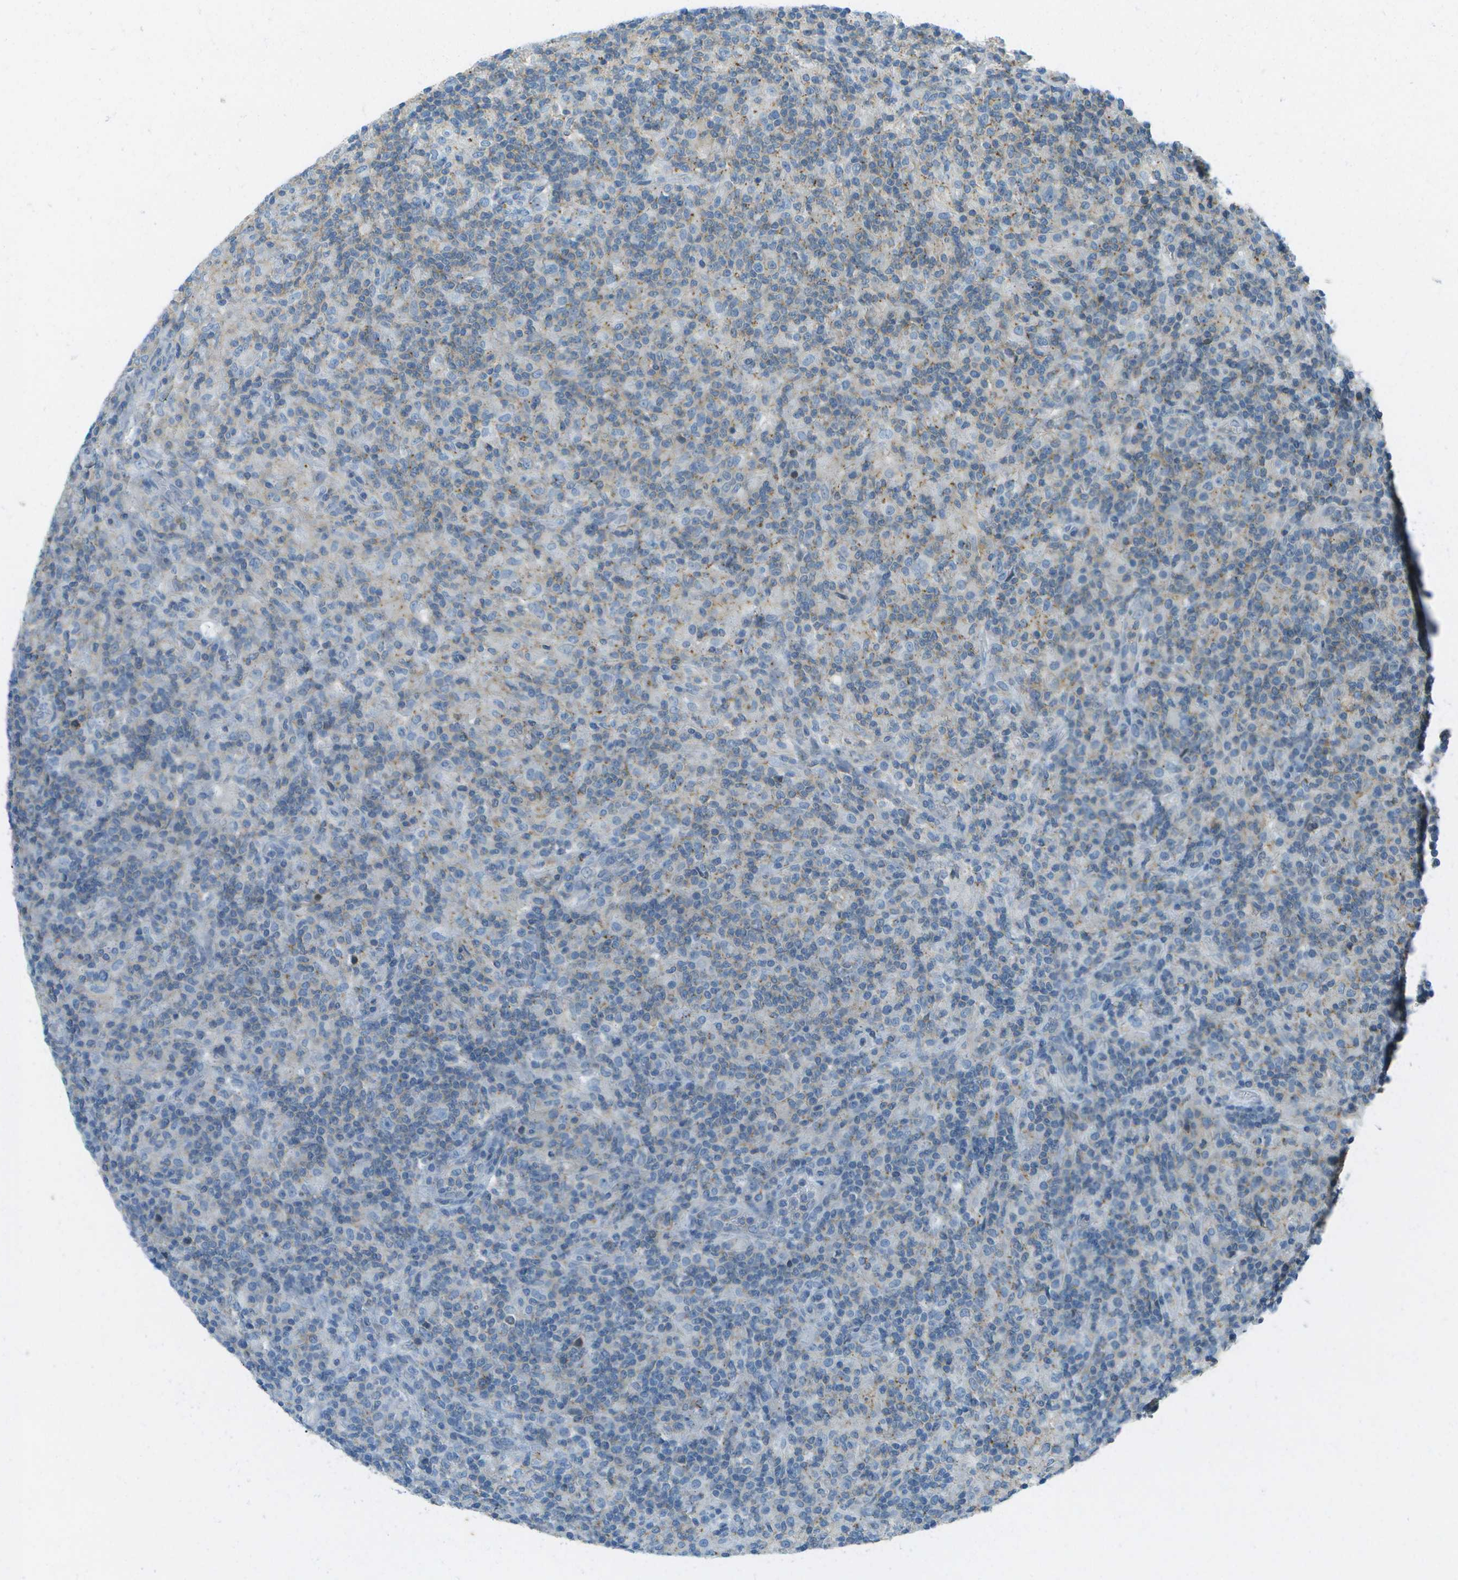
{"staining": {"intensity": "negative", "quantity": "none", "location": "none"}, "tissue": "lymphoma", "cell_type": "Tumor cells", "image_type": "cancer", "snomed": [{"axis": "morphology", "description": "Hodgkin's disease, NOS"}, {"axis": "topography", "description": "Lymph node"}], "caption": "Immunohistochemical staining of human lymphoma shows no significant positivity in tumor cells. (DAB immunohistochemistry (IHC), high magnification).", "gene": "LRRC66", "patient": {"sex": "male", "age": 70}}